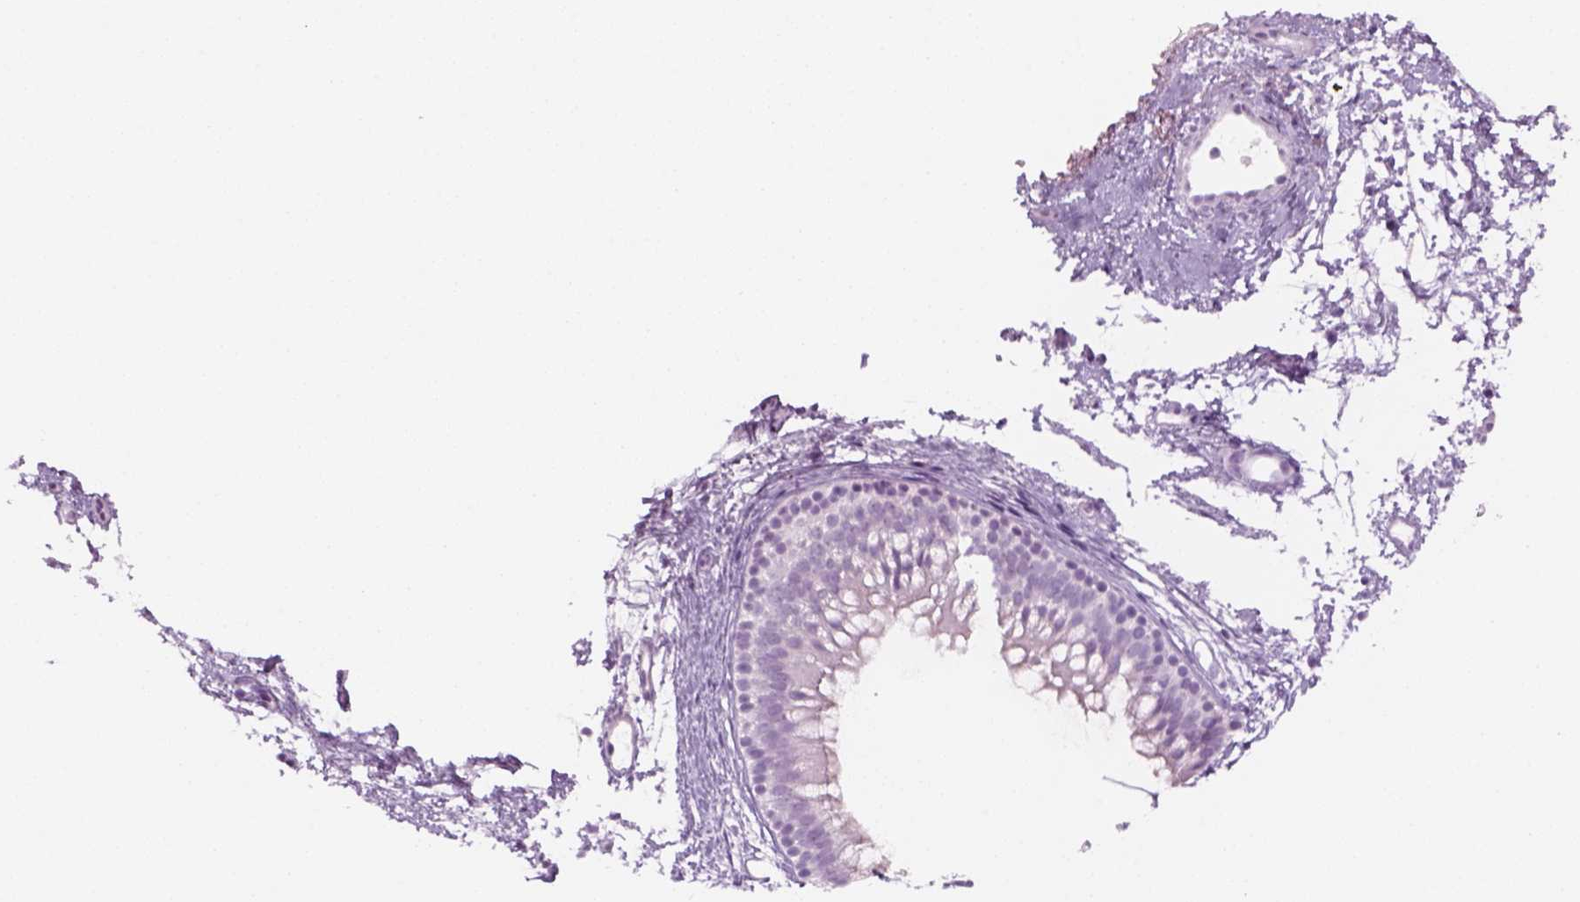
{"staining": {"intensity": "negative", "quantity": "none", "location": "none"}, "tissue": "nasopharynx", "cell_type": "Respiratory epithelial cells", "image_type": "normal", "snomed": [{"axis": "morphology", "description": "Normal tissue, NOS"}, {"axis": "topography", "description": "Nasopharynx"}], "caption": "Respiratory epithelial cells show no significant protein positivity in normal nasopharynx. (Brightfield microscopy of DAB IHC at high magnification).", "gene": "KRTAP11", "patient": {"sex": "male", "age": 58}}